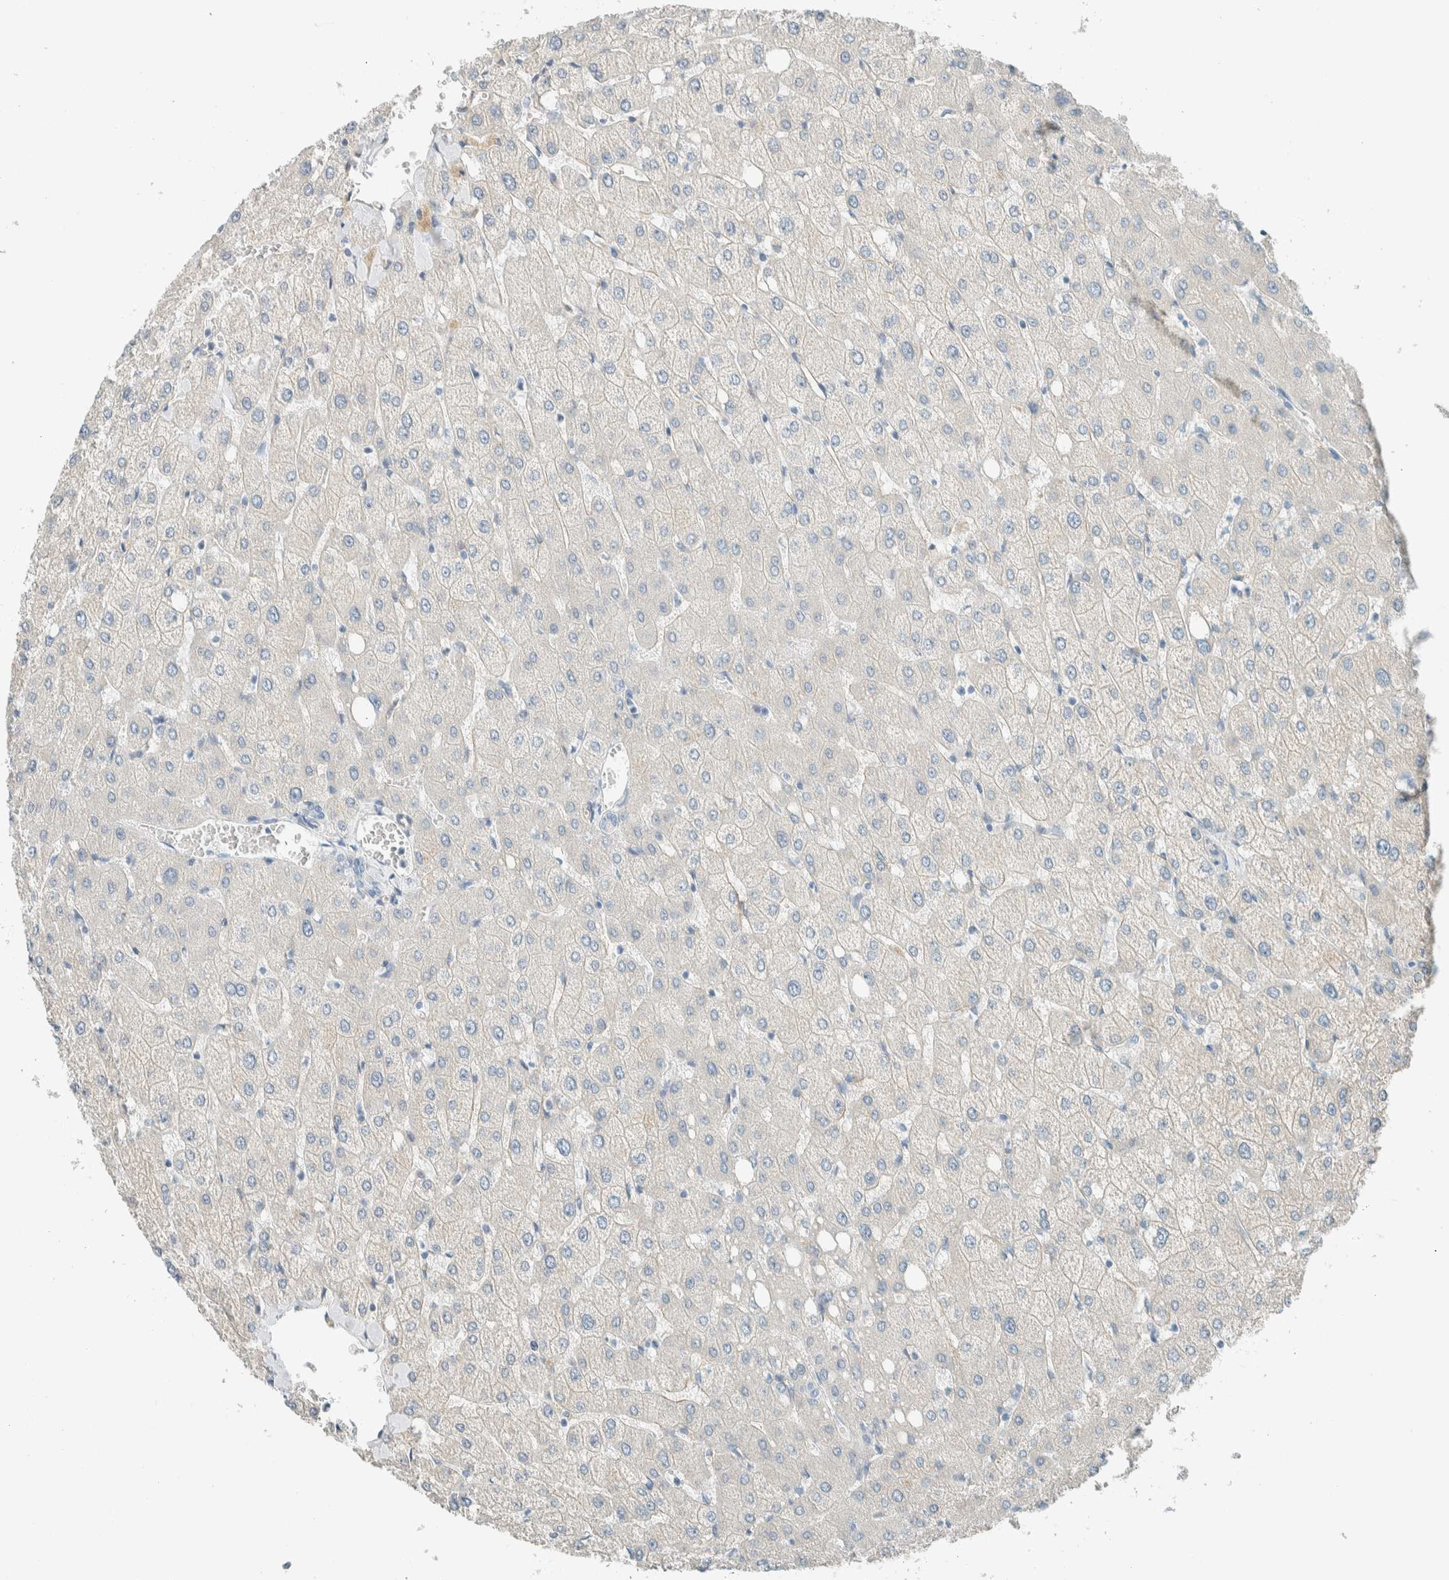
{"staining": {"intensity": "negative", "quantity": "none", "location": "none"}, "tissue": "liver", "cell_type": "Cholangiocytes", "image_type": "normal", "snomed": [{"axis": "morphology", "description": "Normal tissue, NOS"}, {"axis": "topography", "description": "Liver"}], "caption": "Cholangiocytes are negative for protein expression in normal human liver. (DAB immunohistochemistry (IHC) with hematoxylin counter stain).", "gene": "SLFN12", "patient": {"sex": "female", "age": 54}}